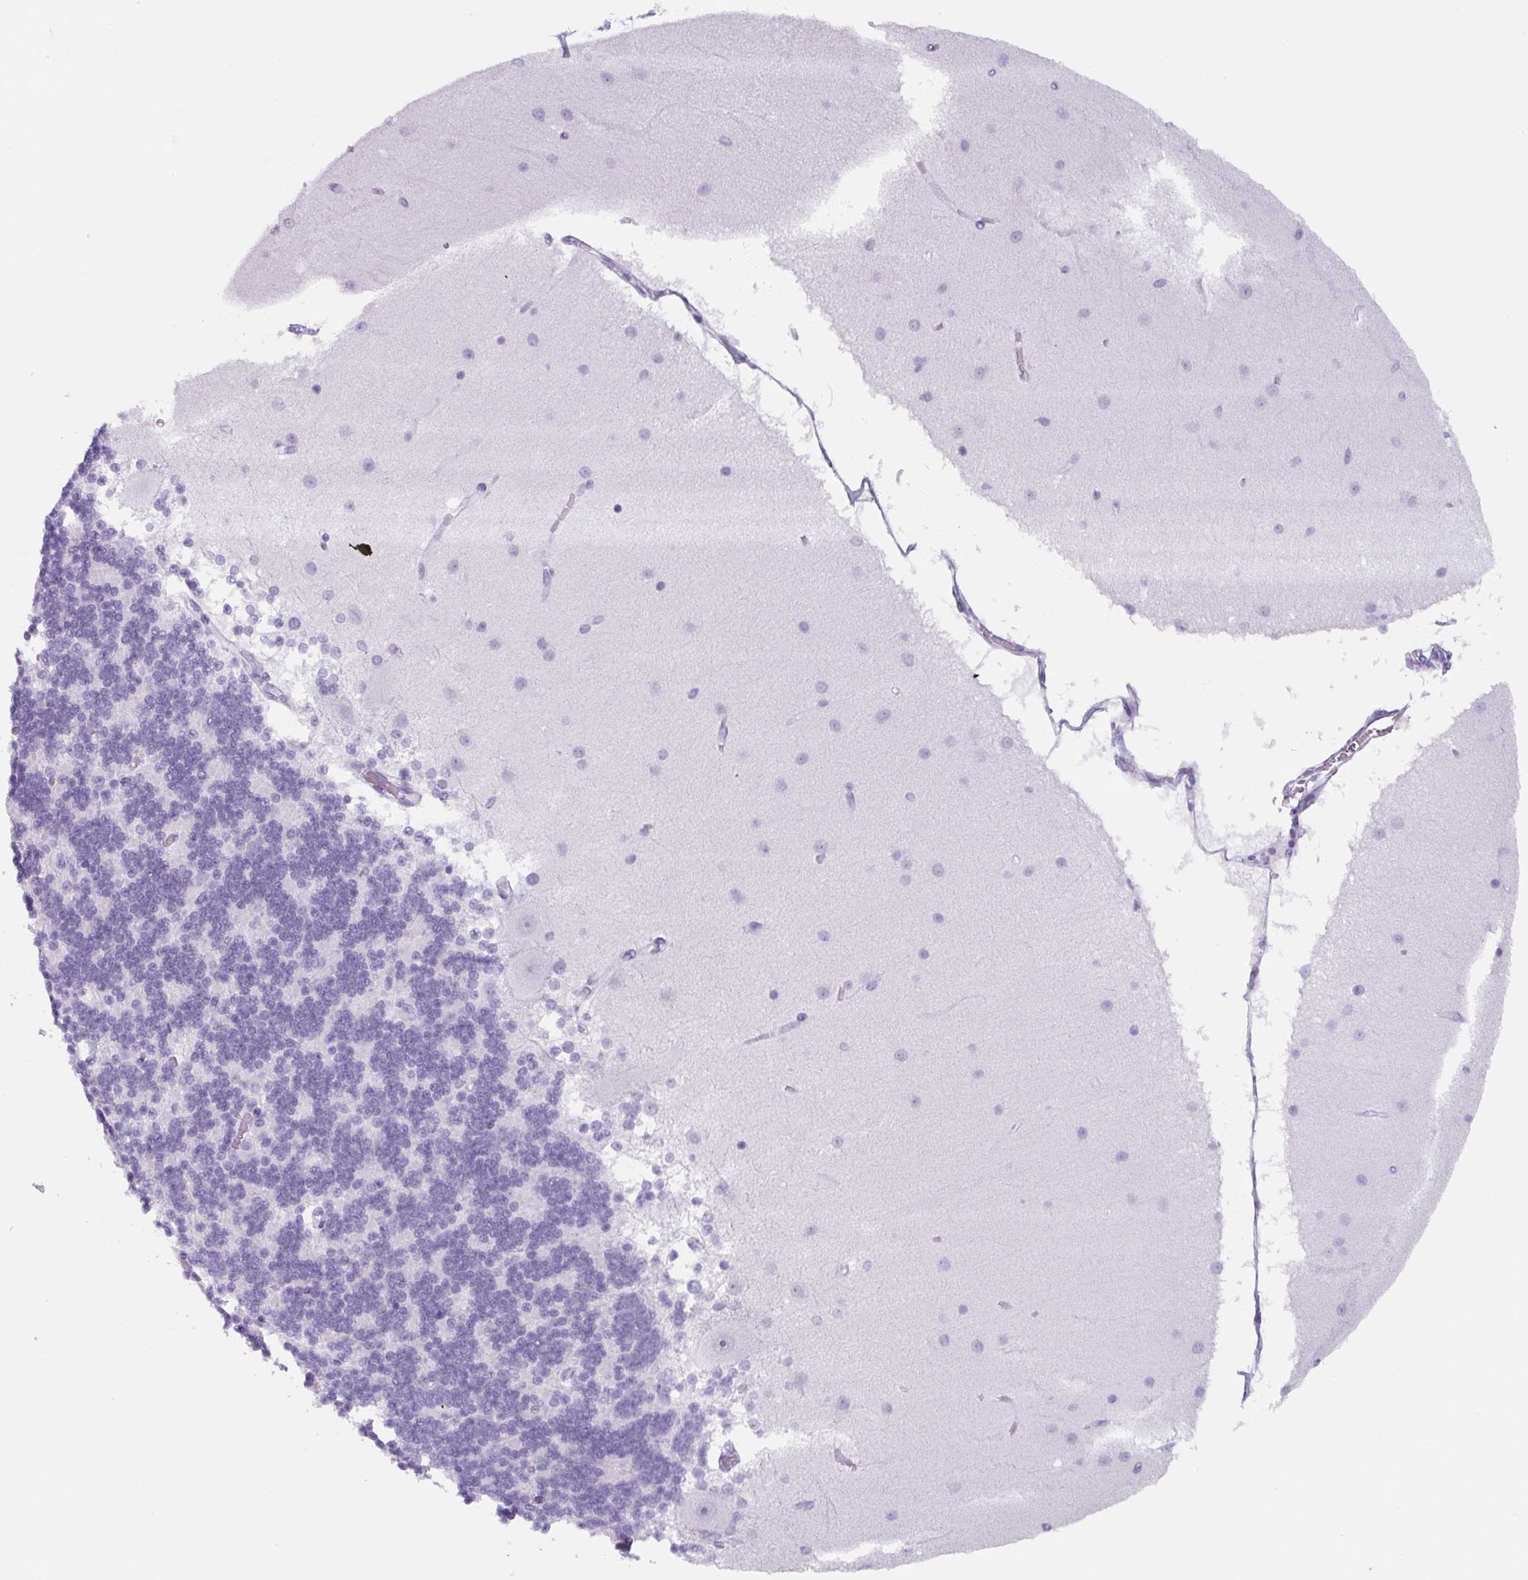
{"staining": {"intensity": "negative", "quantity": "none", "location": "none"}, "tissue": "cerebellum", "cell_type": "Cells in granular layer", "image_type": "normal", "snomed": [{"axis": "morphology", "description": "Normal tissue, NOS"}, {"axis": "topography", "description": "Cerebellum"}], "caption": "Protein analysis of normal cerebellum reveals no significant expression in cells in granular layer.", "gene": "TNFRSF8", "patient": {"sex": "female", "age": 54}}